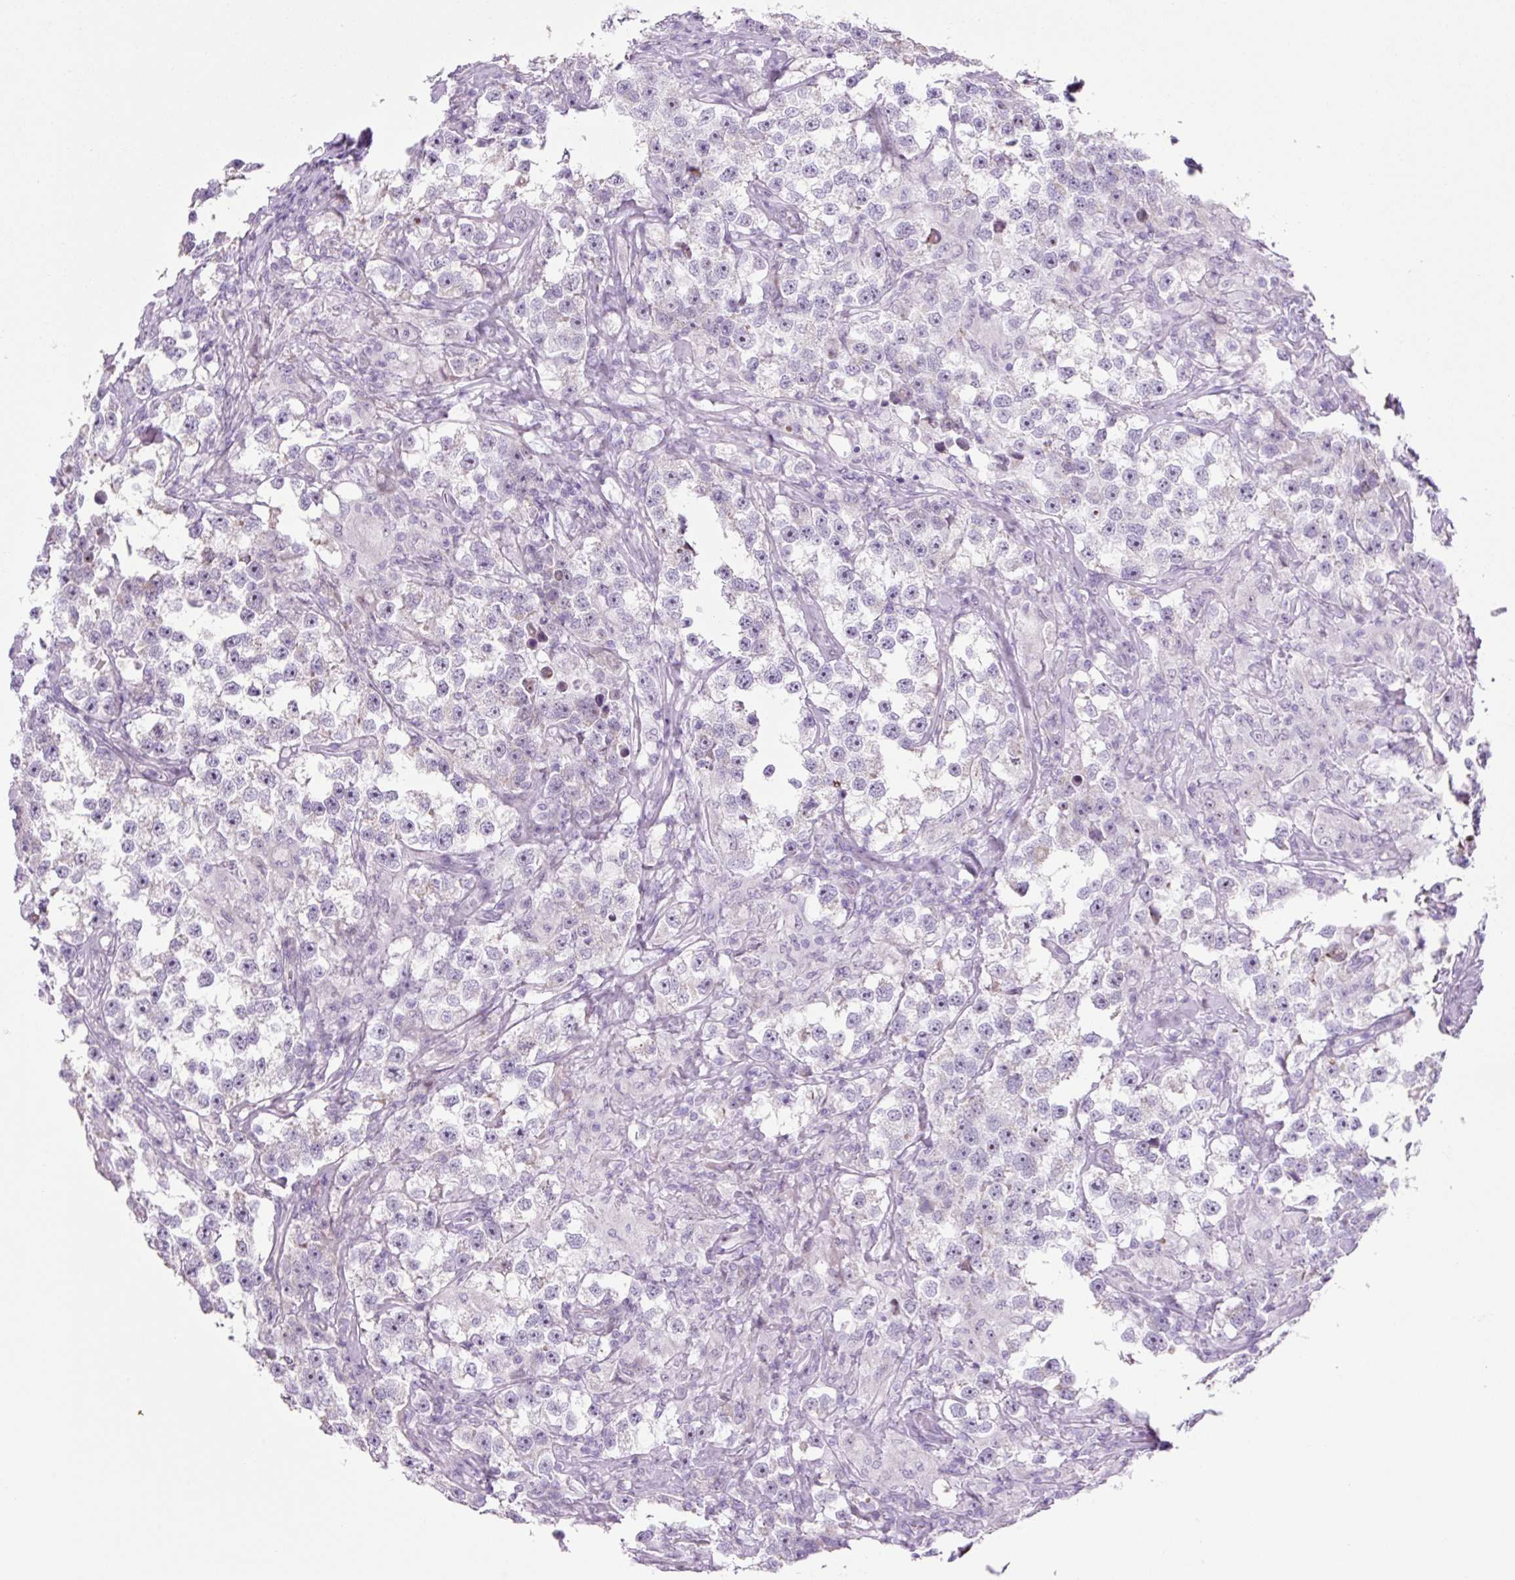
{"staining": {"intensity": "weak", "quantity": "<25%", "location": "nuclear"}, "tissue": "testis cancer", "cell_type": "Tumor cells", "image_type": "cancer", "snomed": [{"axis": "morphology", "description": "Seminoma, NOS"}, {"axis": "topography", "description": "Testis"}], "caption": "DAB immunohistochemical staining of human seminoma (testis) demonstrates no significant expression in tumor cells.", "gene": "RRS1", "patient": {"sex": "male", "age": 46}}